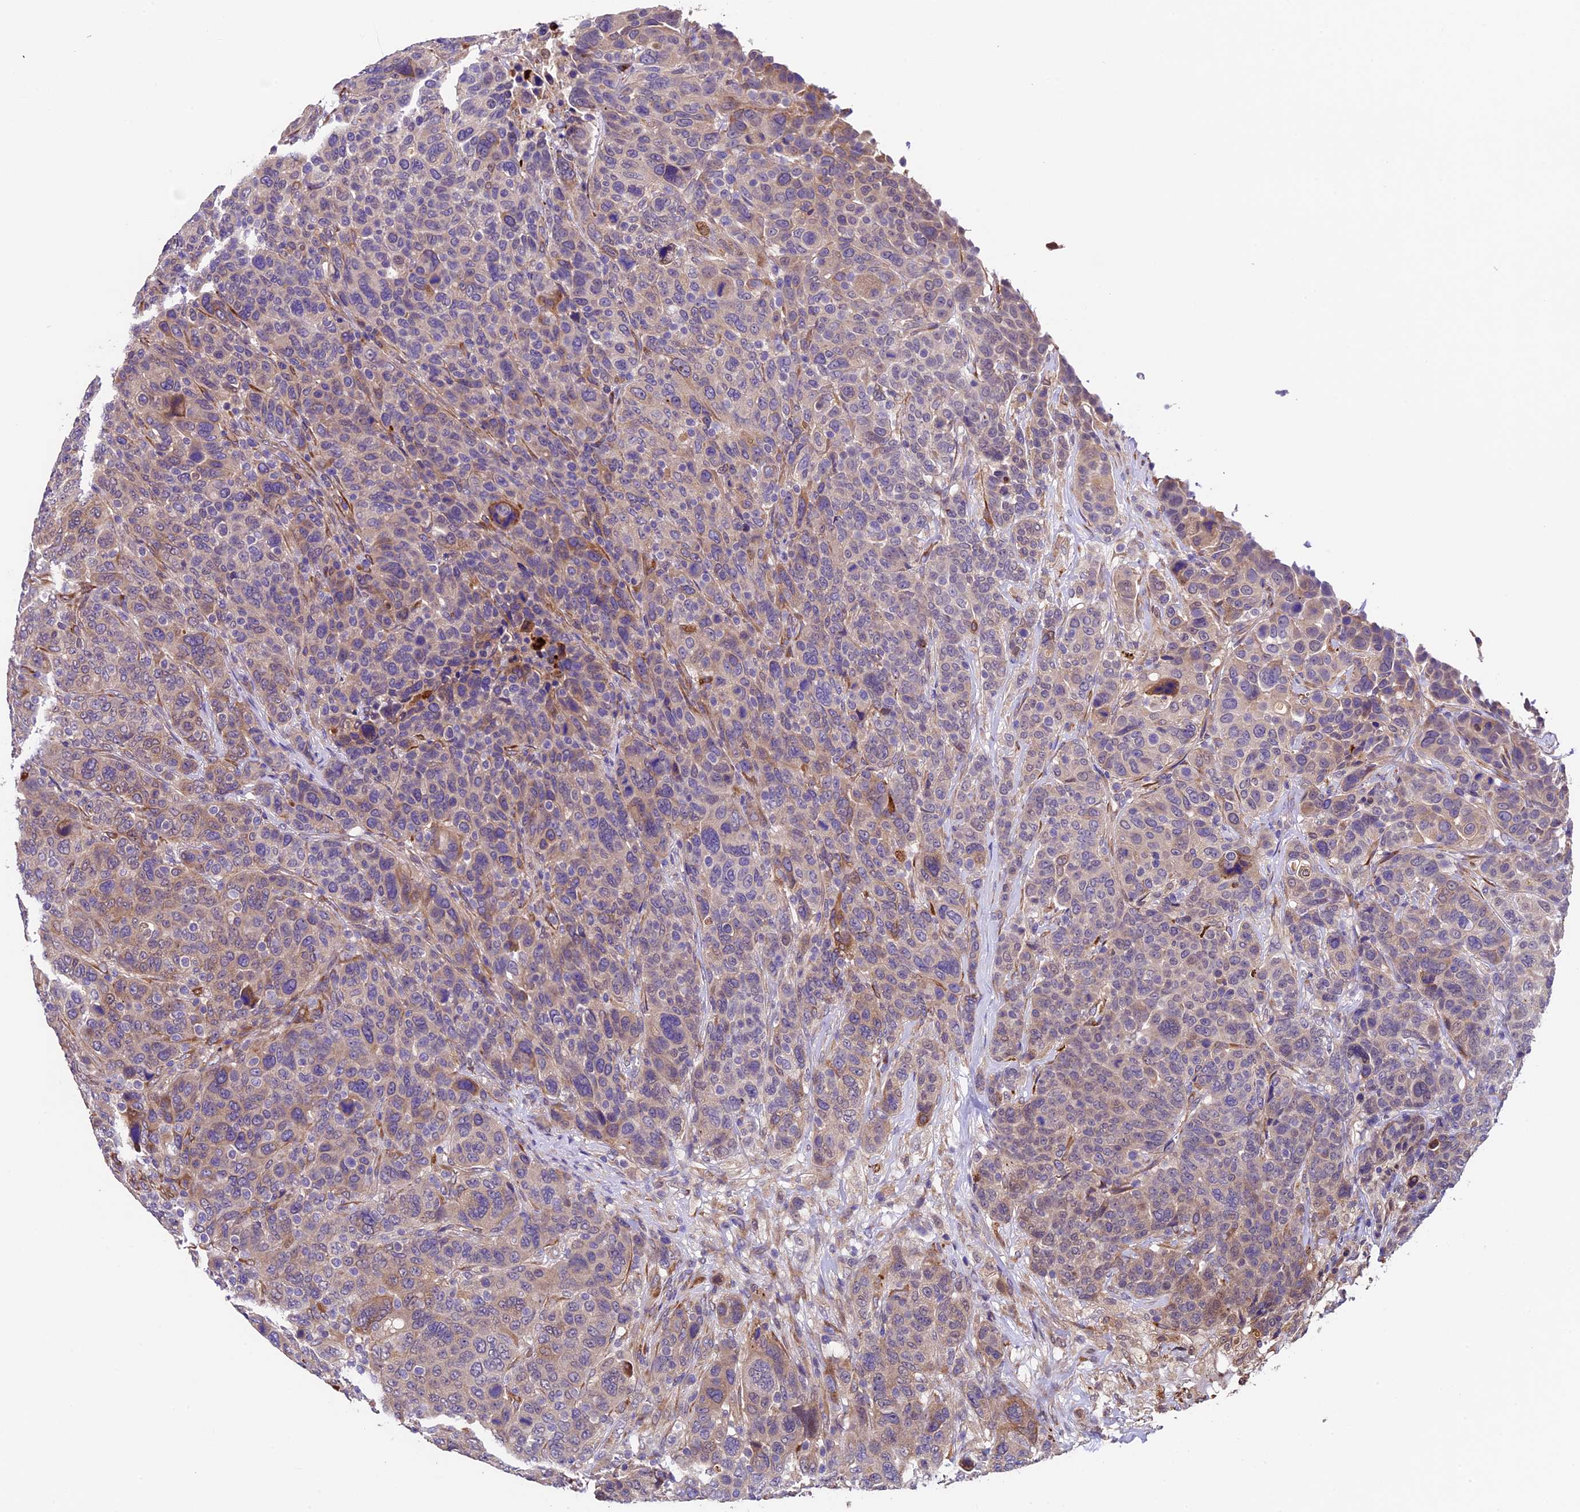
{"staining": {"intensity": "weak", "quantity": "<25%", "location": "cytoplasmic/membranous"}, "tissue": "breast cancer", "cell_type": "Tumor cells", "image_type": "cancer", "snomed": [{"axis": "morphology", "description": "Duct carcinoma"}, {"axis": "topography", "description": "Breast"}], "caption": "Human breast cancer stained for a protein using immunohistochemistry shows no staining in tumor cells.", "gene": "LSM7", "patient": {"sex": "female", "age": 37}}